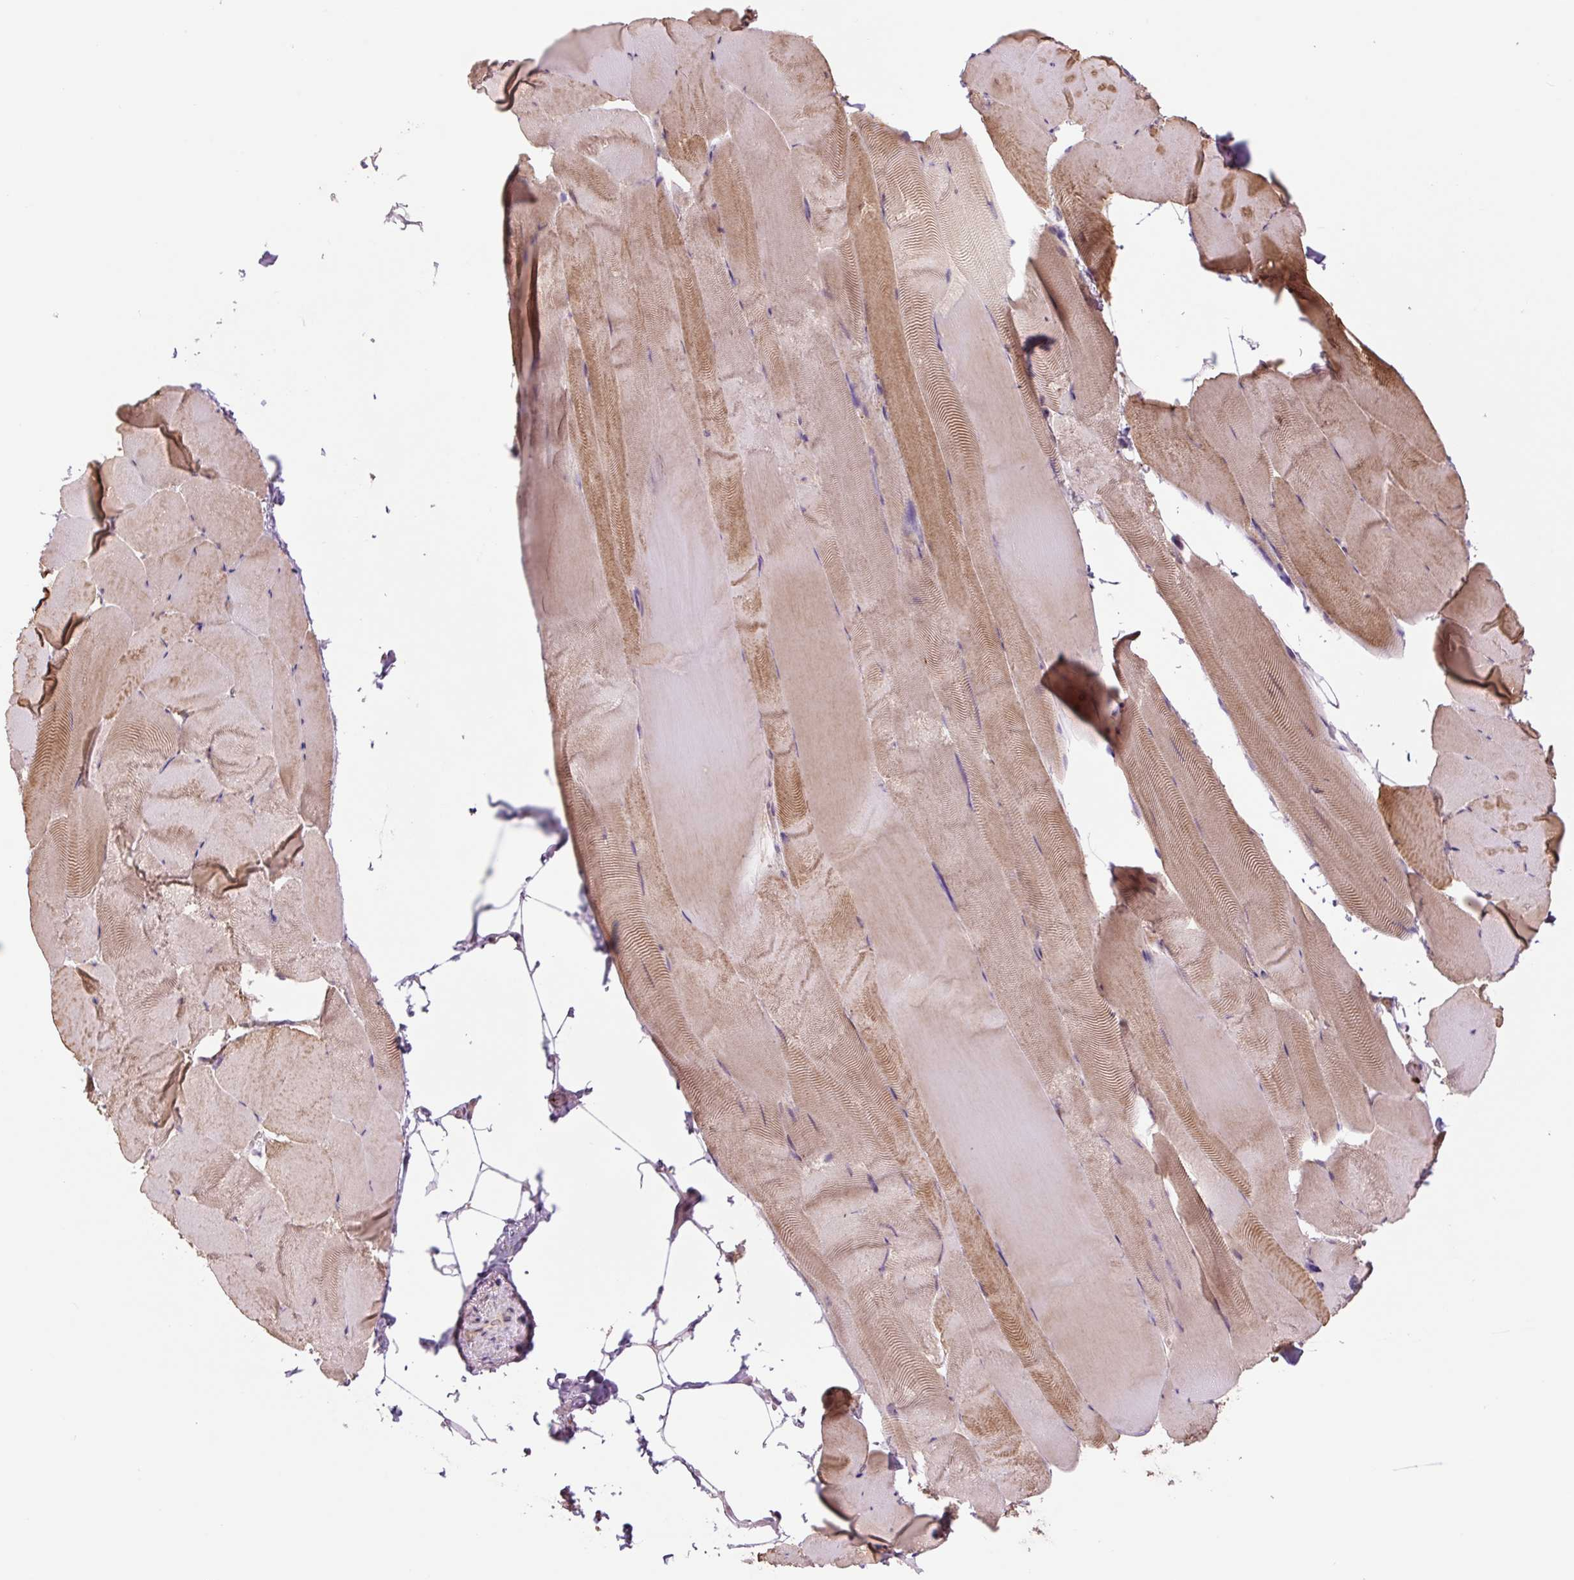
{"staining": {"intensity": "moderate", "quantity": "25%-75%", "location": "cytoplasmic/membranous"}, "tissue": "skeletal muscle", "cell_type": "Myocytes", "image_type": "normal", "snomed": [{"axis": "morphology", "description": "Normal tissue, NOS"}, {"axis": "topography", "description": "Skeletal muscle"}], "caption": "Benign skeletal muscle was stained to show a protein in brown. There is medium levels of moderate cytoplasmic/membranous staining in about 25%-75% of myocytes.", "gene": "TMEM160", "patient": {"sex": "female", "age": 64}}